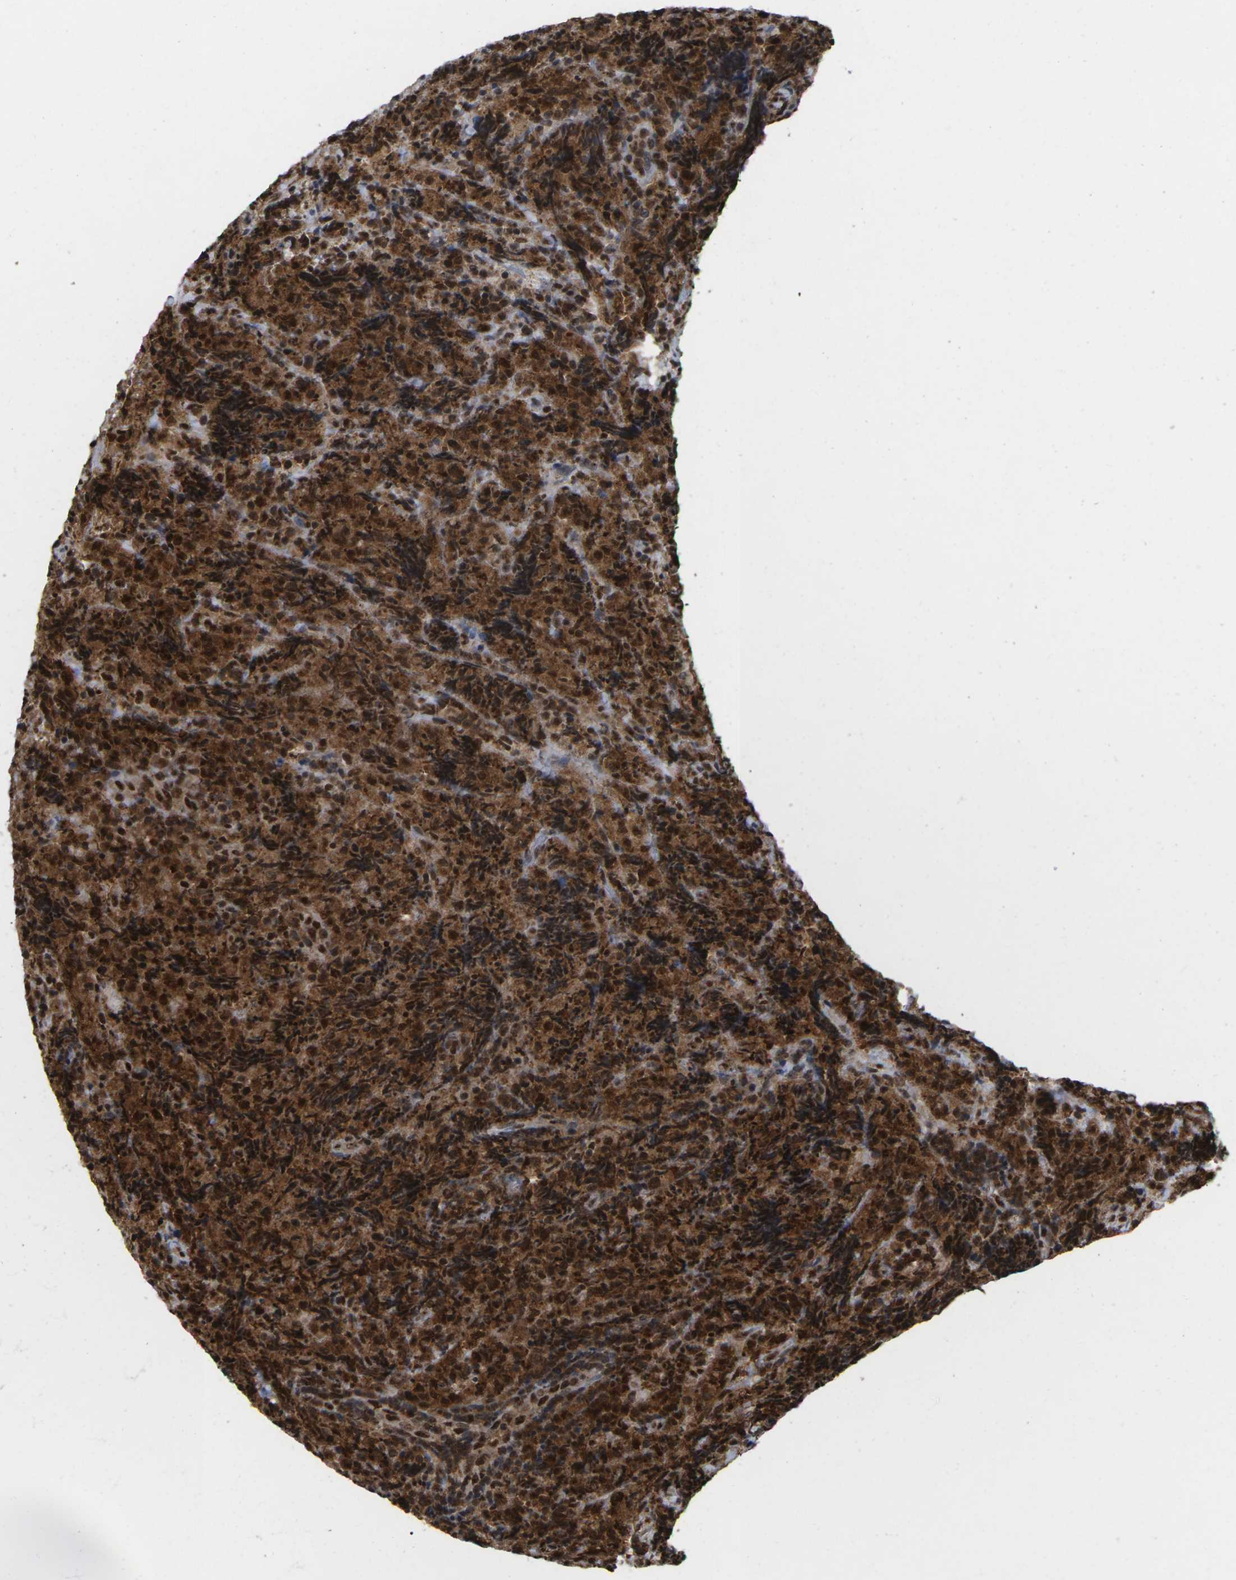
{"staining": {"intensity": "strong", "quantity": ">75%", "location": "cytoplasmic/membranous,nuclear"}, "tissue": "lymphoma", "cell_type": "Tumor cells", "image_type": "cancer", "snomed": [{"axis": "morphology", "description": "Malignant lymphoma, non-Hodgkin's type, High grade"}, {"axis": "topography", "description": "Tonsil"}], "caption": "Lymphoma stained with a protein marker displays strong staining in tumor cells.", "gene": "MAGOH", "patient": {"sex": "female", "age": 36}}